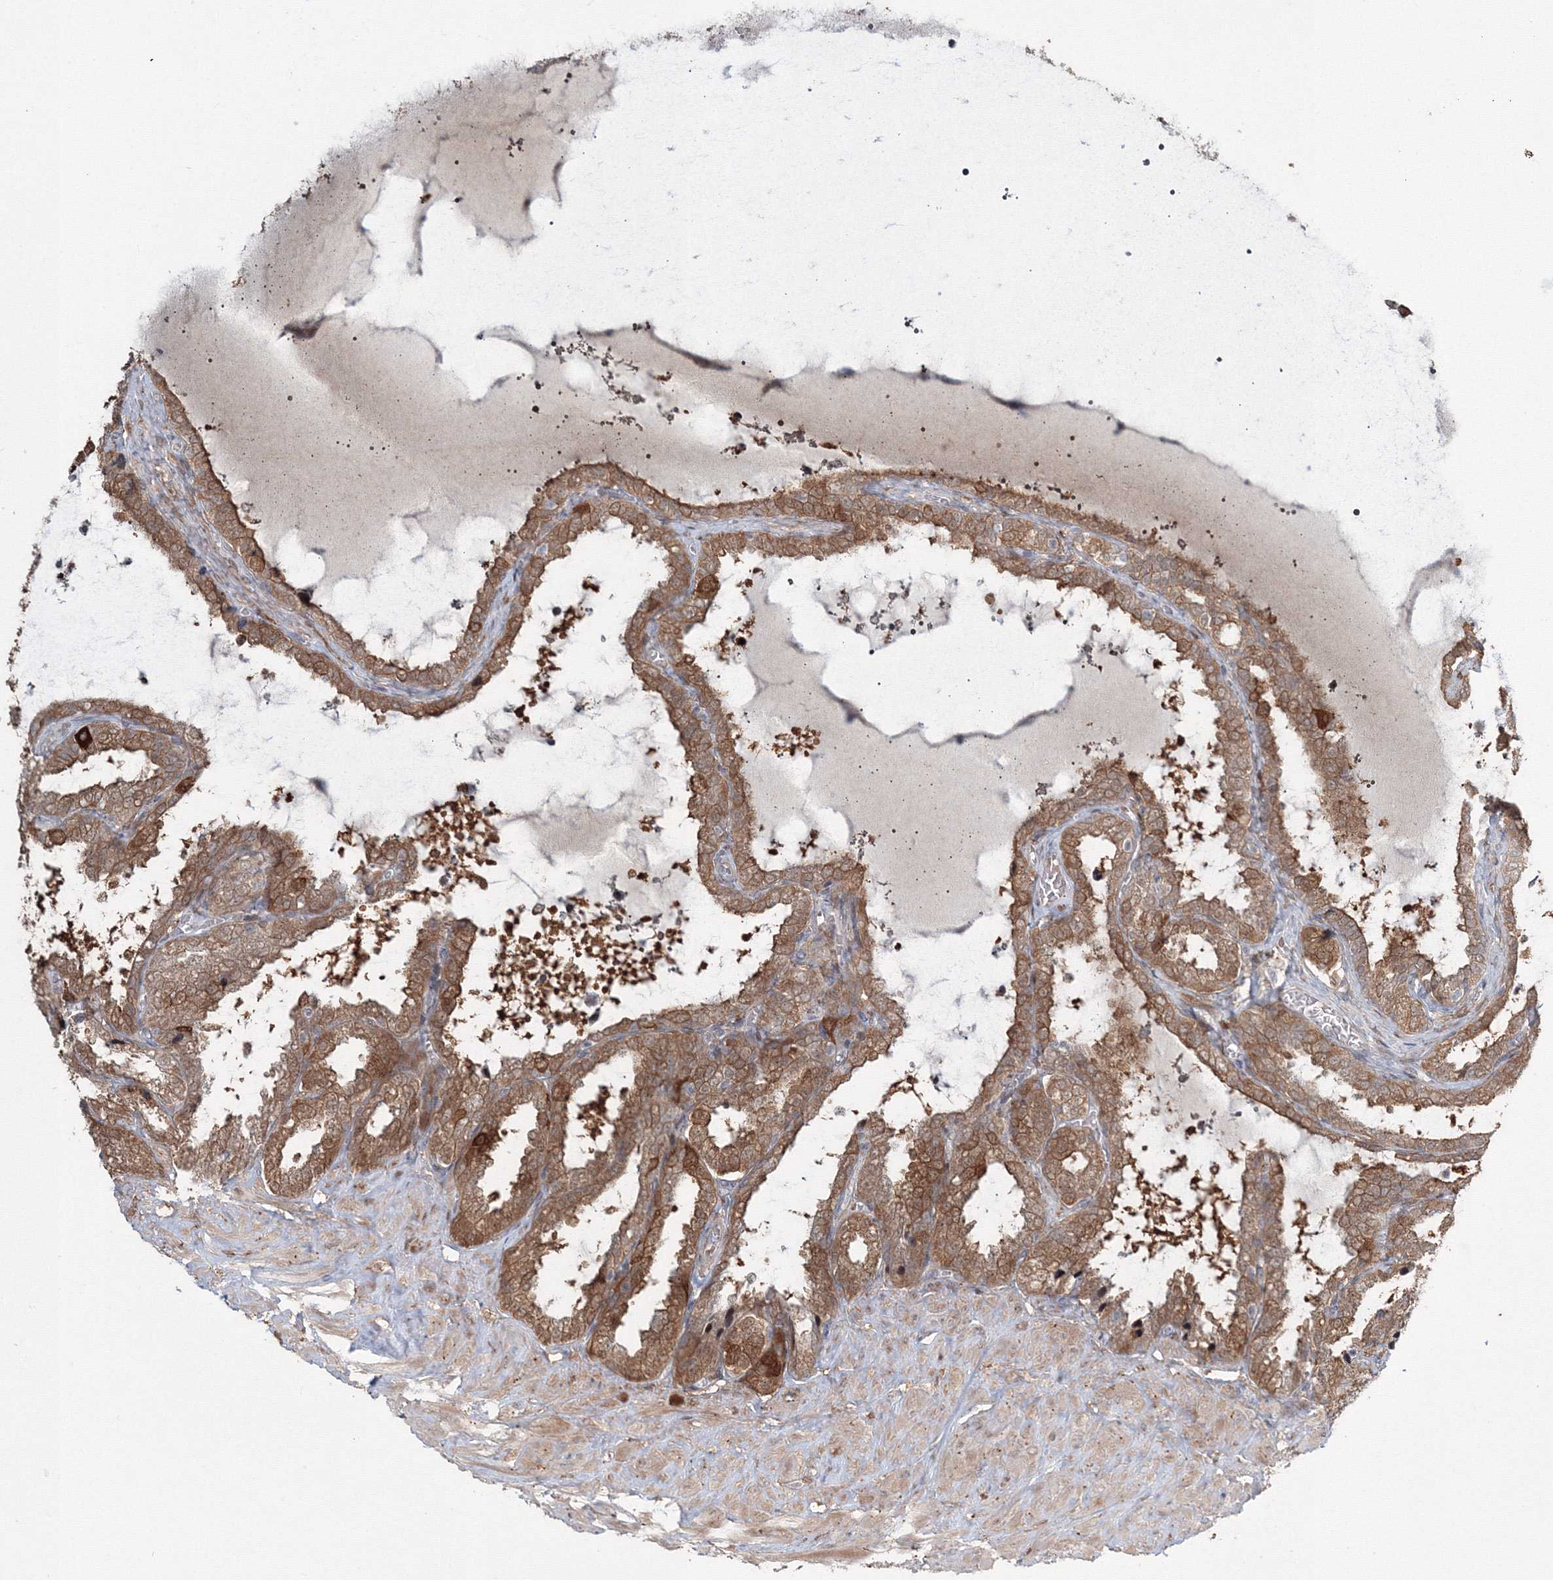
{"staining": {"intensity": "strong", "quantity": ">75%", "location": "cytoplasmic/membranous"}, "tissue": "seminal vesicle", "cell_type": "Glandular cells", "image_type": "normal", "snomed": [{"axis": "morphology", "description": "Normal tissue, NOS"}, {"axis": "topography", "description": "Seminal veicle"}], "caption": "Seminal vesicle stained with immunohistochemistry (IHC) reveals strong cytoplasmic/membranous expression in about >75% of glandular cells.", "gene": "MKRN2", "patient": {"sex": "male", "age": 46}}